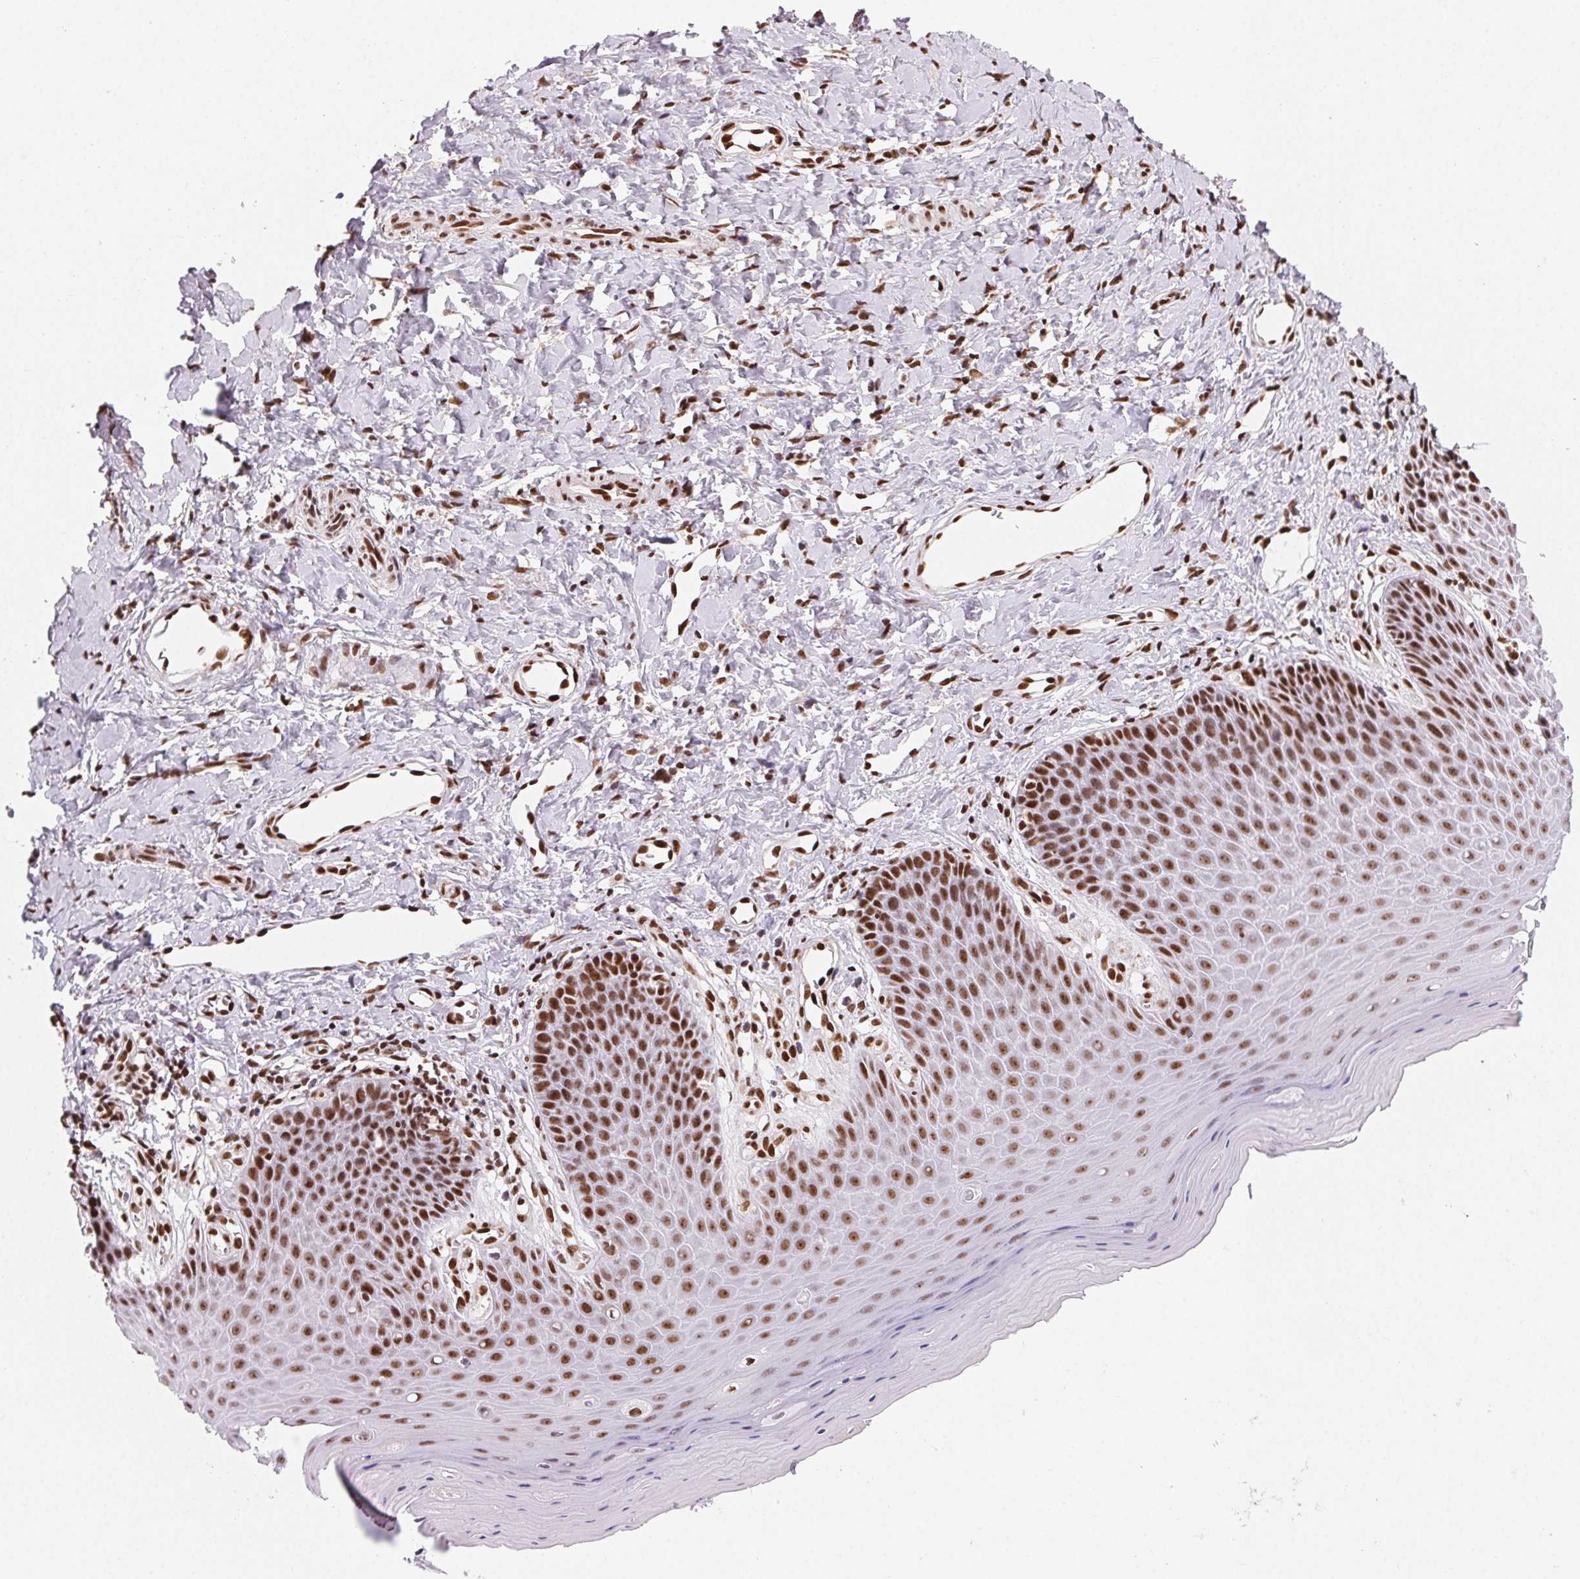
{"staining": {"intensity": "strong", "quantity": ">75%", "location": "nuclear"}, "tissue": "vagina", "cell_type": "Squamous epithelial cells", "image_type": "normal", "snomed": [{"axis": "morphology", "description": "Normal tissue, NOS"}, {"axis": "topography", "description": "Vagina"}], "caption": "IHC of benign vagina exhibits high levels of strong nuclear staining in approximately >75% of squamous epithelial cells. The staining was performed using DAB (3,3'-diaminobenzidine), with brown indicating positive protein expression. Nuclei are stained blue with hematoxylin.", "gene": "ZNF80", "patient": {"sex": "female", "age": 83}}